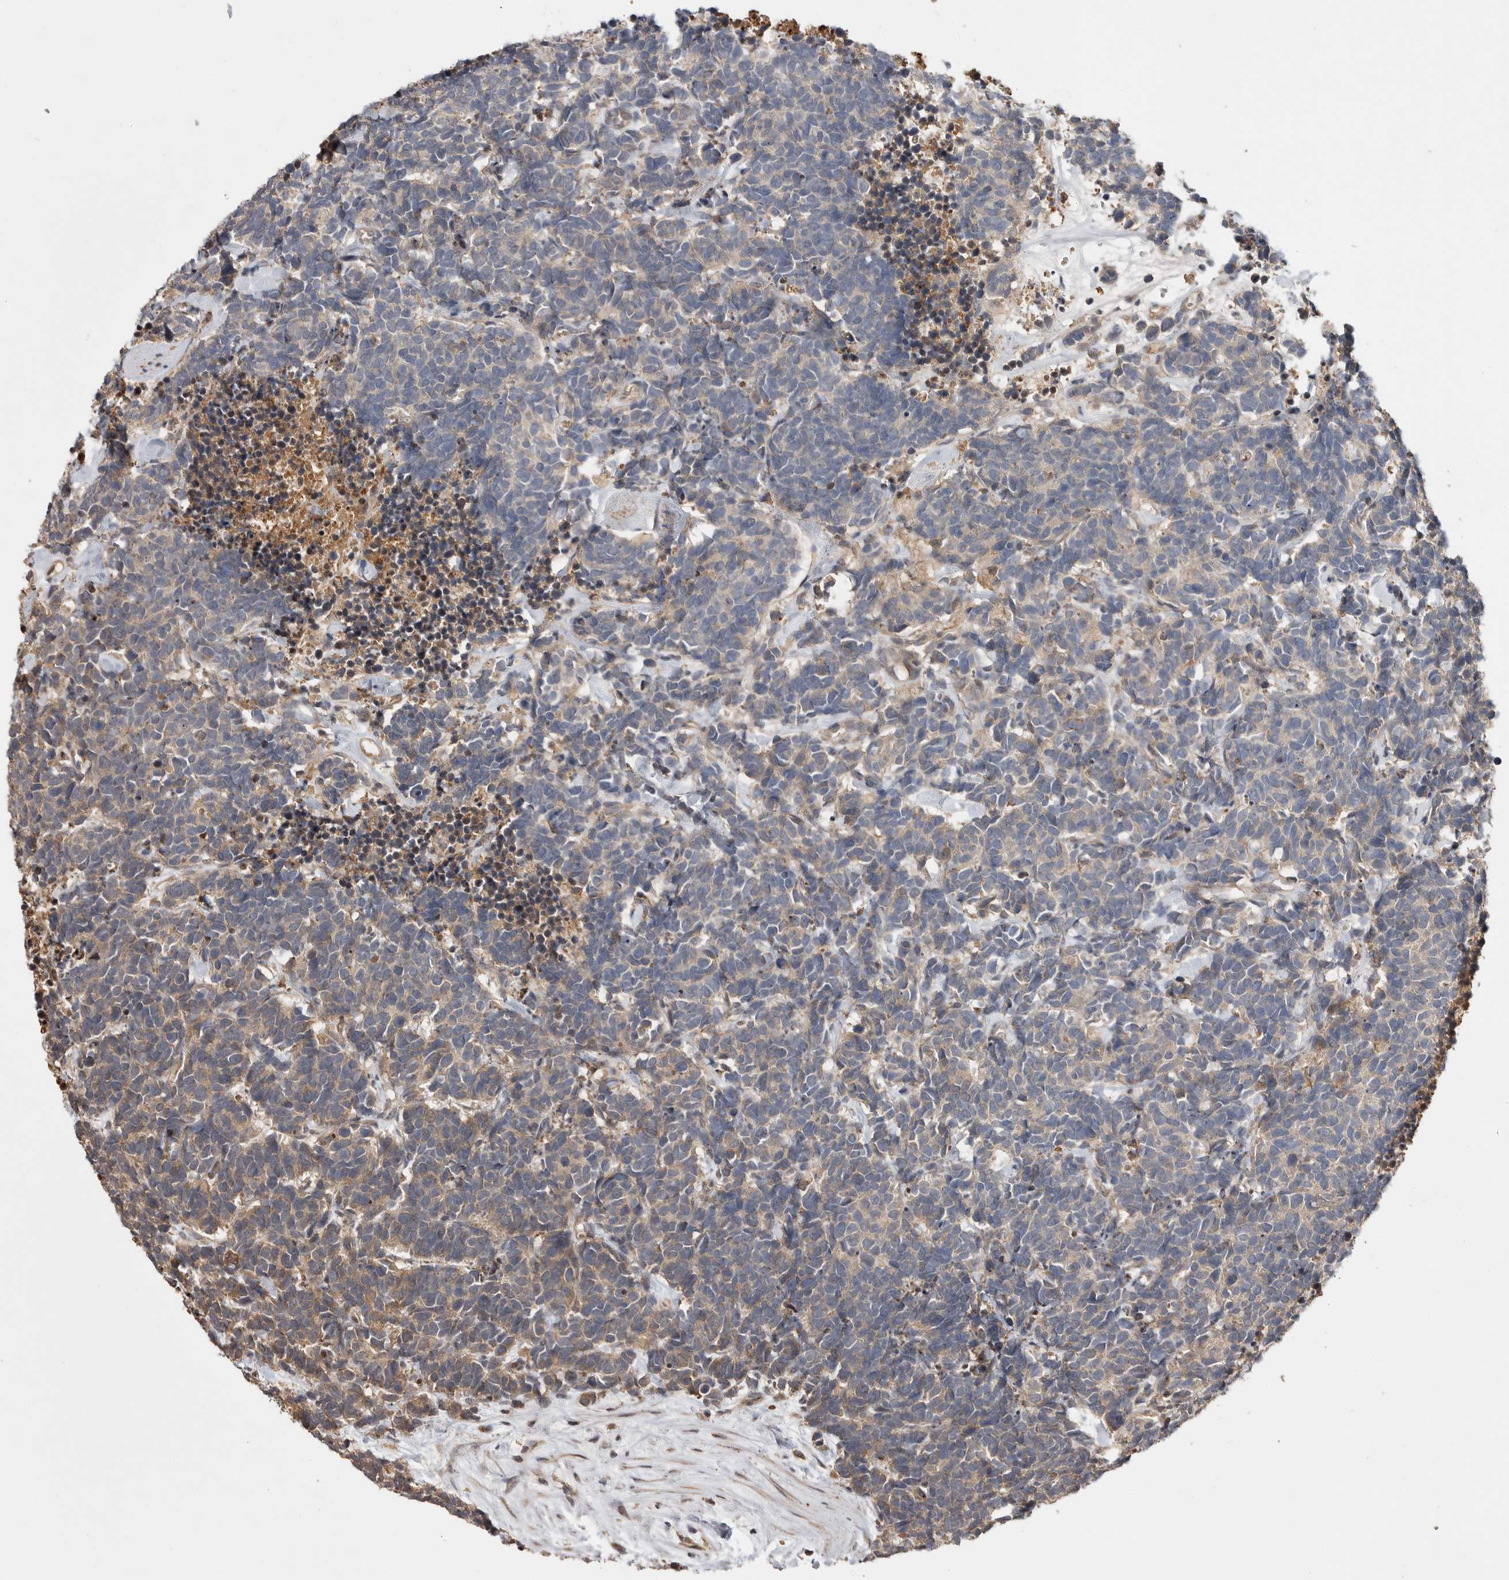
{"staining": {"intensity": "weak", "quantity": ">75%", "location": "cytoplasmic/membranous"}, "tissue": "carcinoid", "cell_type": "Tumor cells", "image_type": "cancer", "snomed": [{"axis": "morphology", "description": "Carcinoma, NOS"}, {"axis": "morphology", "description": "Carcinoid, malignant, NOS"}, {"axis": "topography", "description": "Urinary bladder"}], "caption": "This is a histology image of immunohistochemistry staining of carcinoid, which shows weak expression in the cytoplasmic/membranous of tumor cells.", "gene": "VN1R4", "patient": {"sex": "male", "age": 57}}